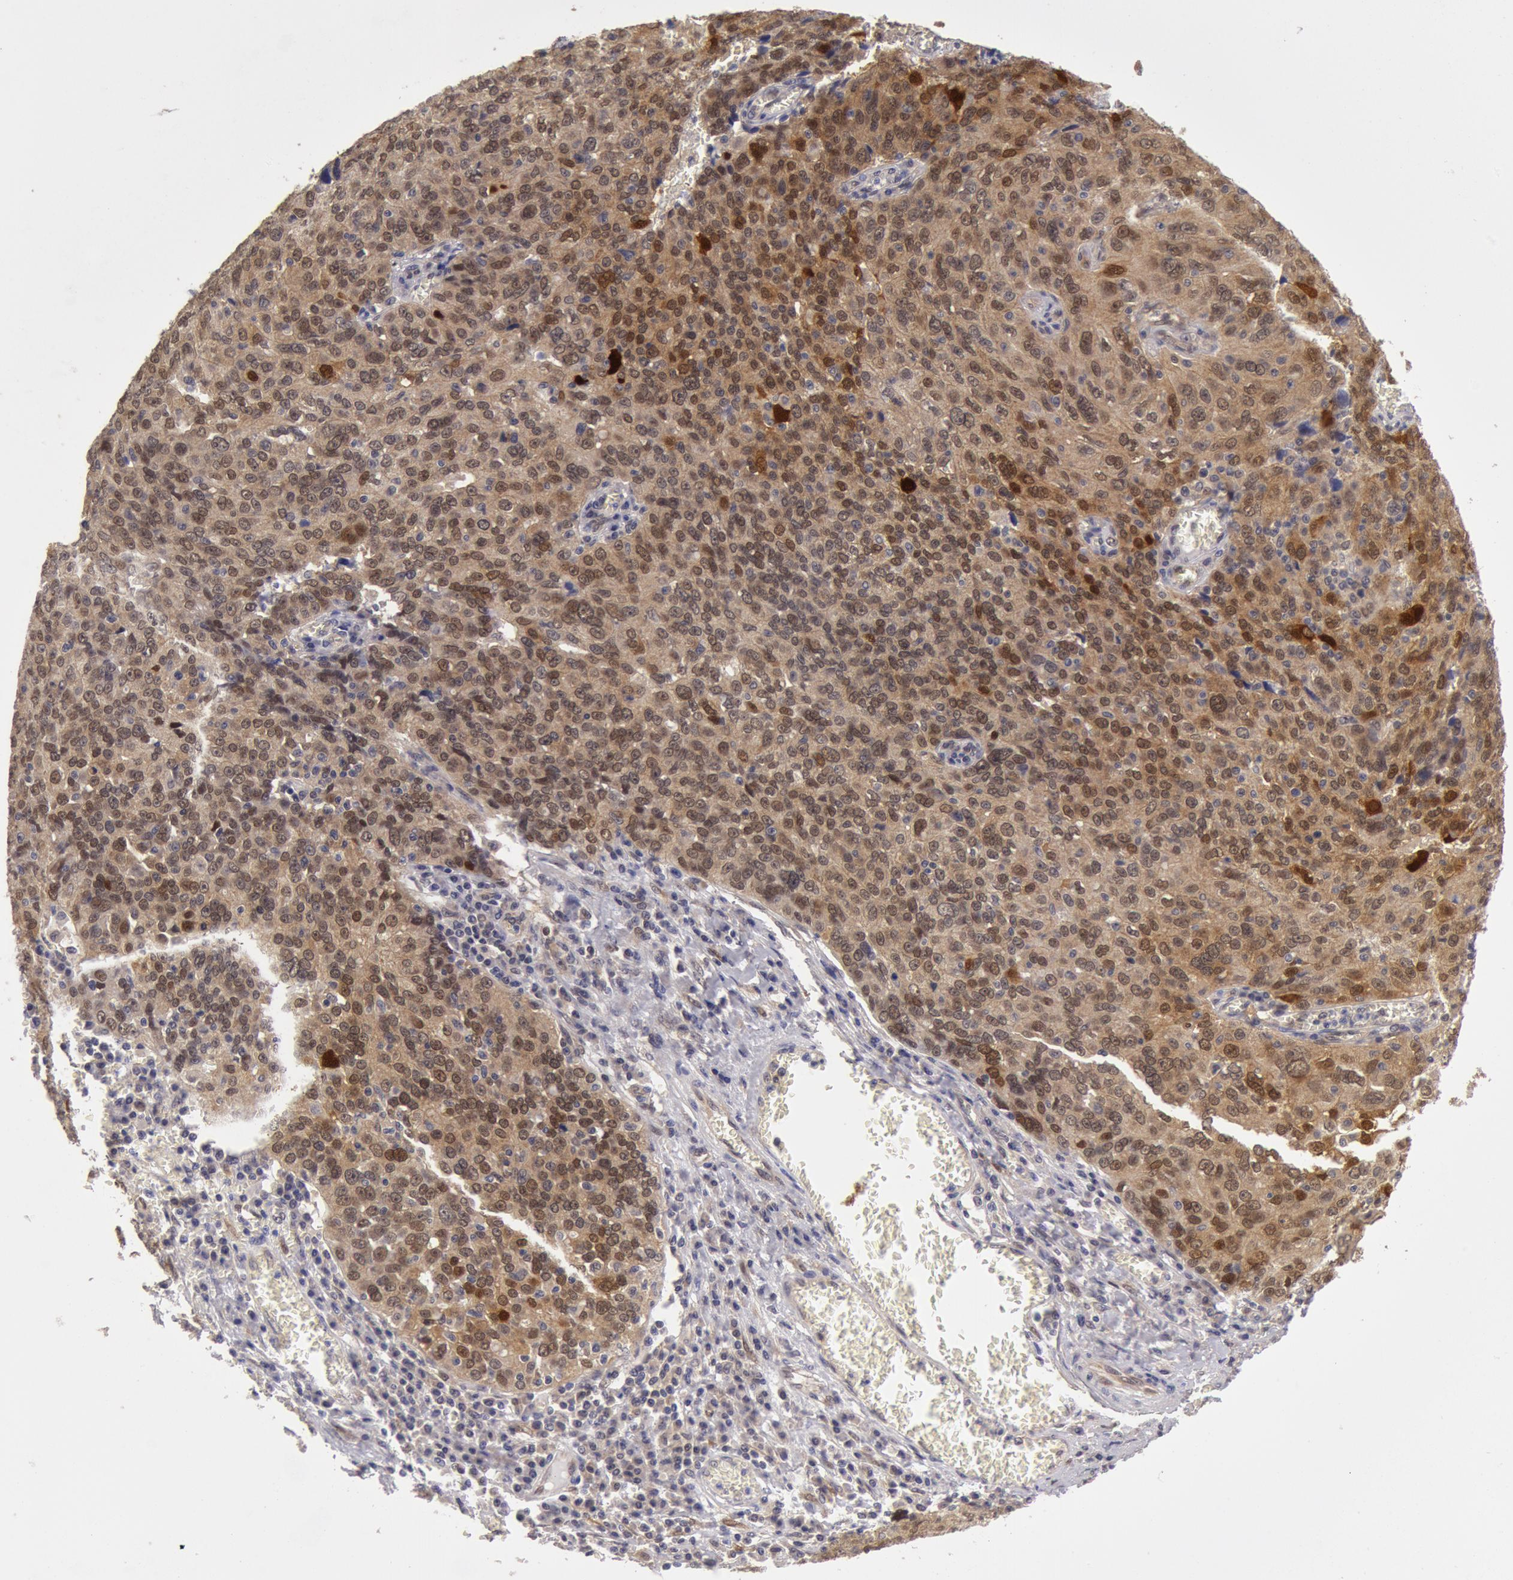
{"staining": {"intensity": "weak", "quantity": "<25%", "location": "nuclear"}, "tissue": "ovarian cancer", "cell_type": "Tumor cells", "image_type": "cancer", "snomed": [{"axis": "morphology", "description": "Carcinoma, endometroid"}, {"axis": "topography", "description": "Ovary"}], "caption": "Micrograph shows no significant protein expression in tumor cells of ovarian endometroid carcinoma.", "gene": "TXNRD1", "patient": {"sex": "female", "age": 75}}